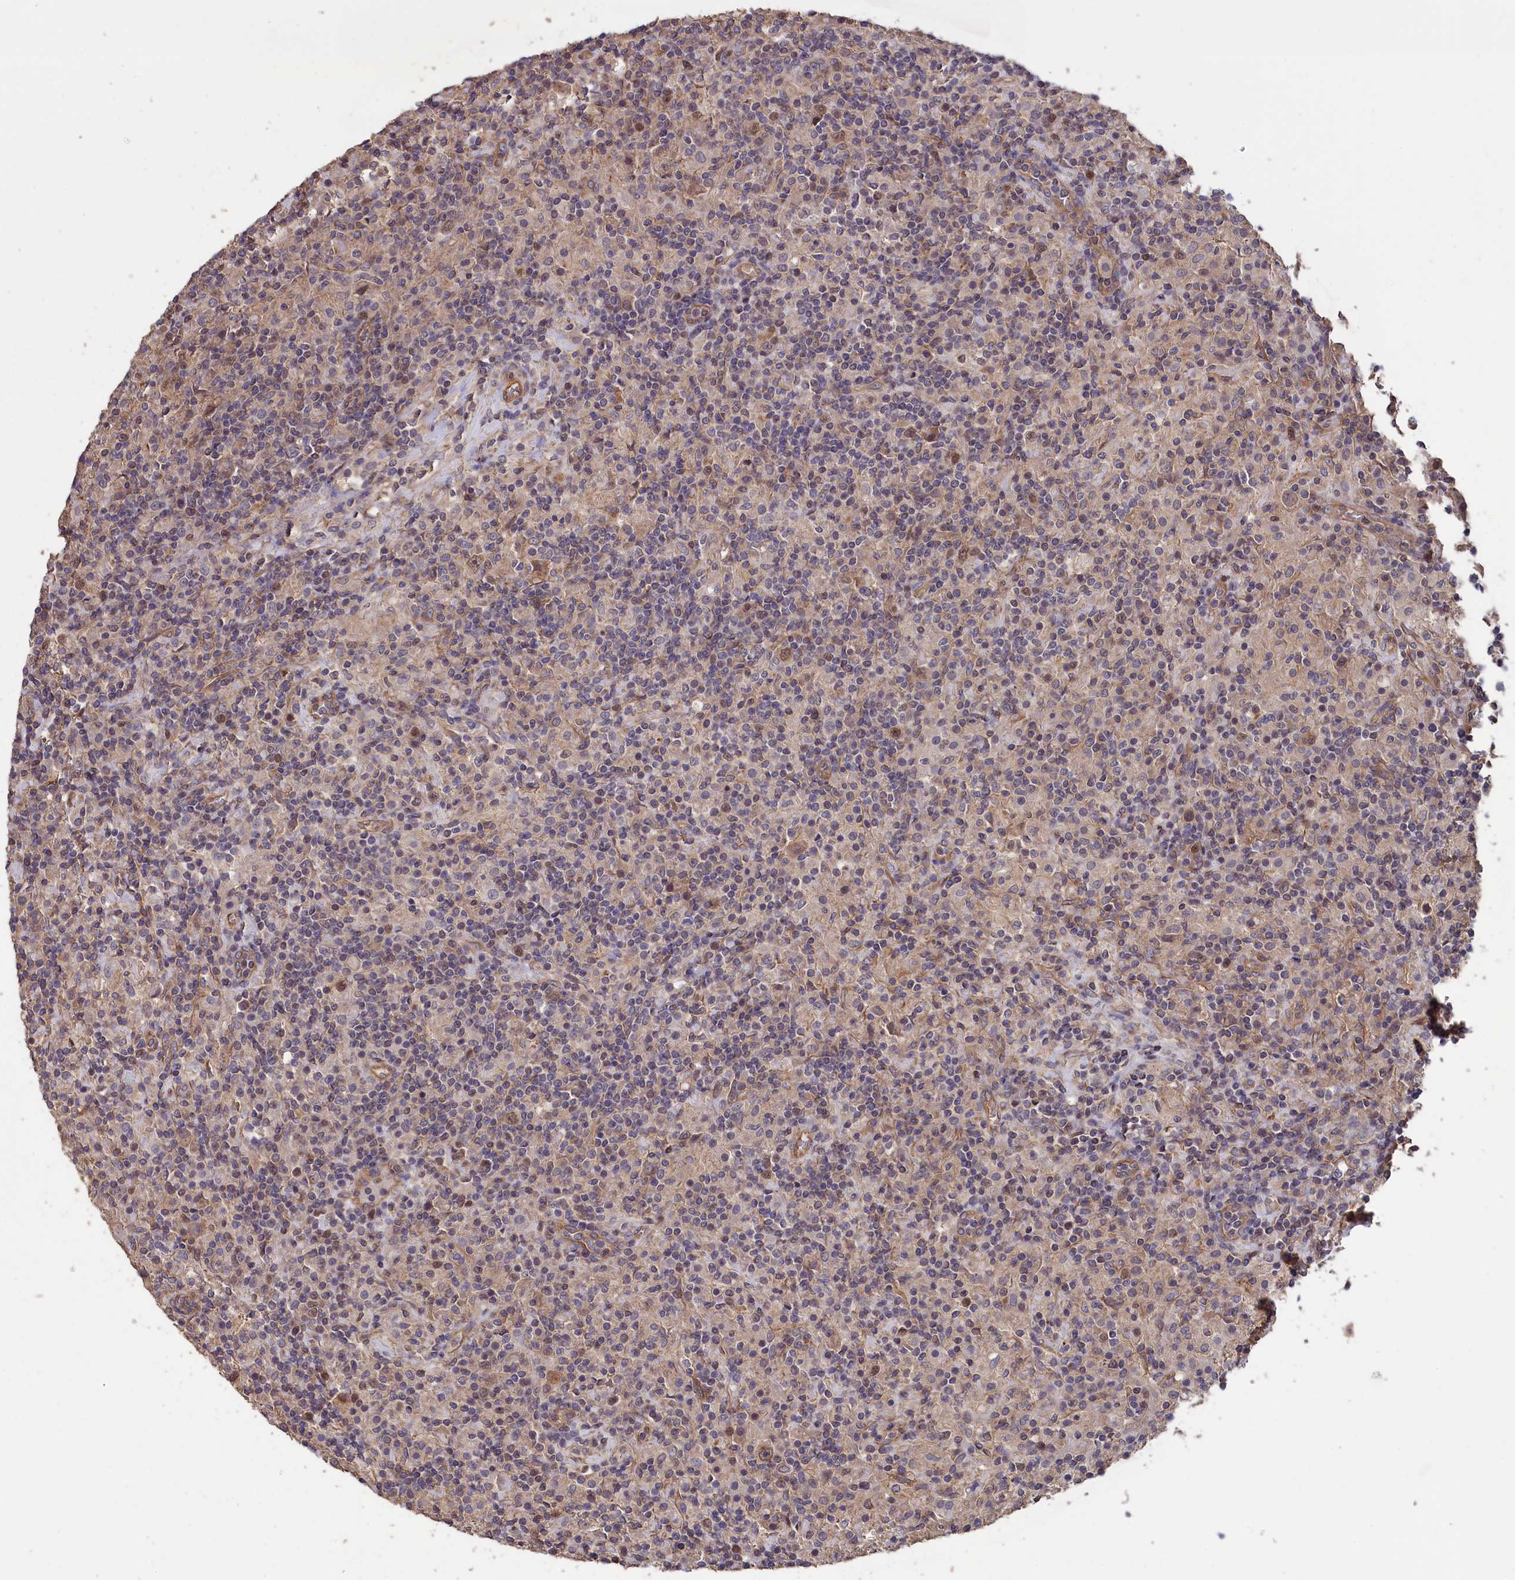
{"staining": {"intensity": "moderate", "quantity": "<25%", "location": "cytoplasmic/membranous,nuclear"}, "tissue": "lymphoma", "cell_type": "Tumor cells", "image_type": "cancer", "snomed": [{"axis": "morphology", "description": "Hodgkin's disease, NOS"}, {"axis": "topography", "description": "Lymph node"}], "caption": "This photomicrograph demonstrates Hodgkin's disease stained with immunohistochemistry to label a protein in brown. The cytoplasmic/membranous and nuclear of tumor cells show moderate positivity for the protein. Nuclei are counter-stained blue.", "gene": "DAPK3", "patient": {"sex": "male", "age": 70}}